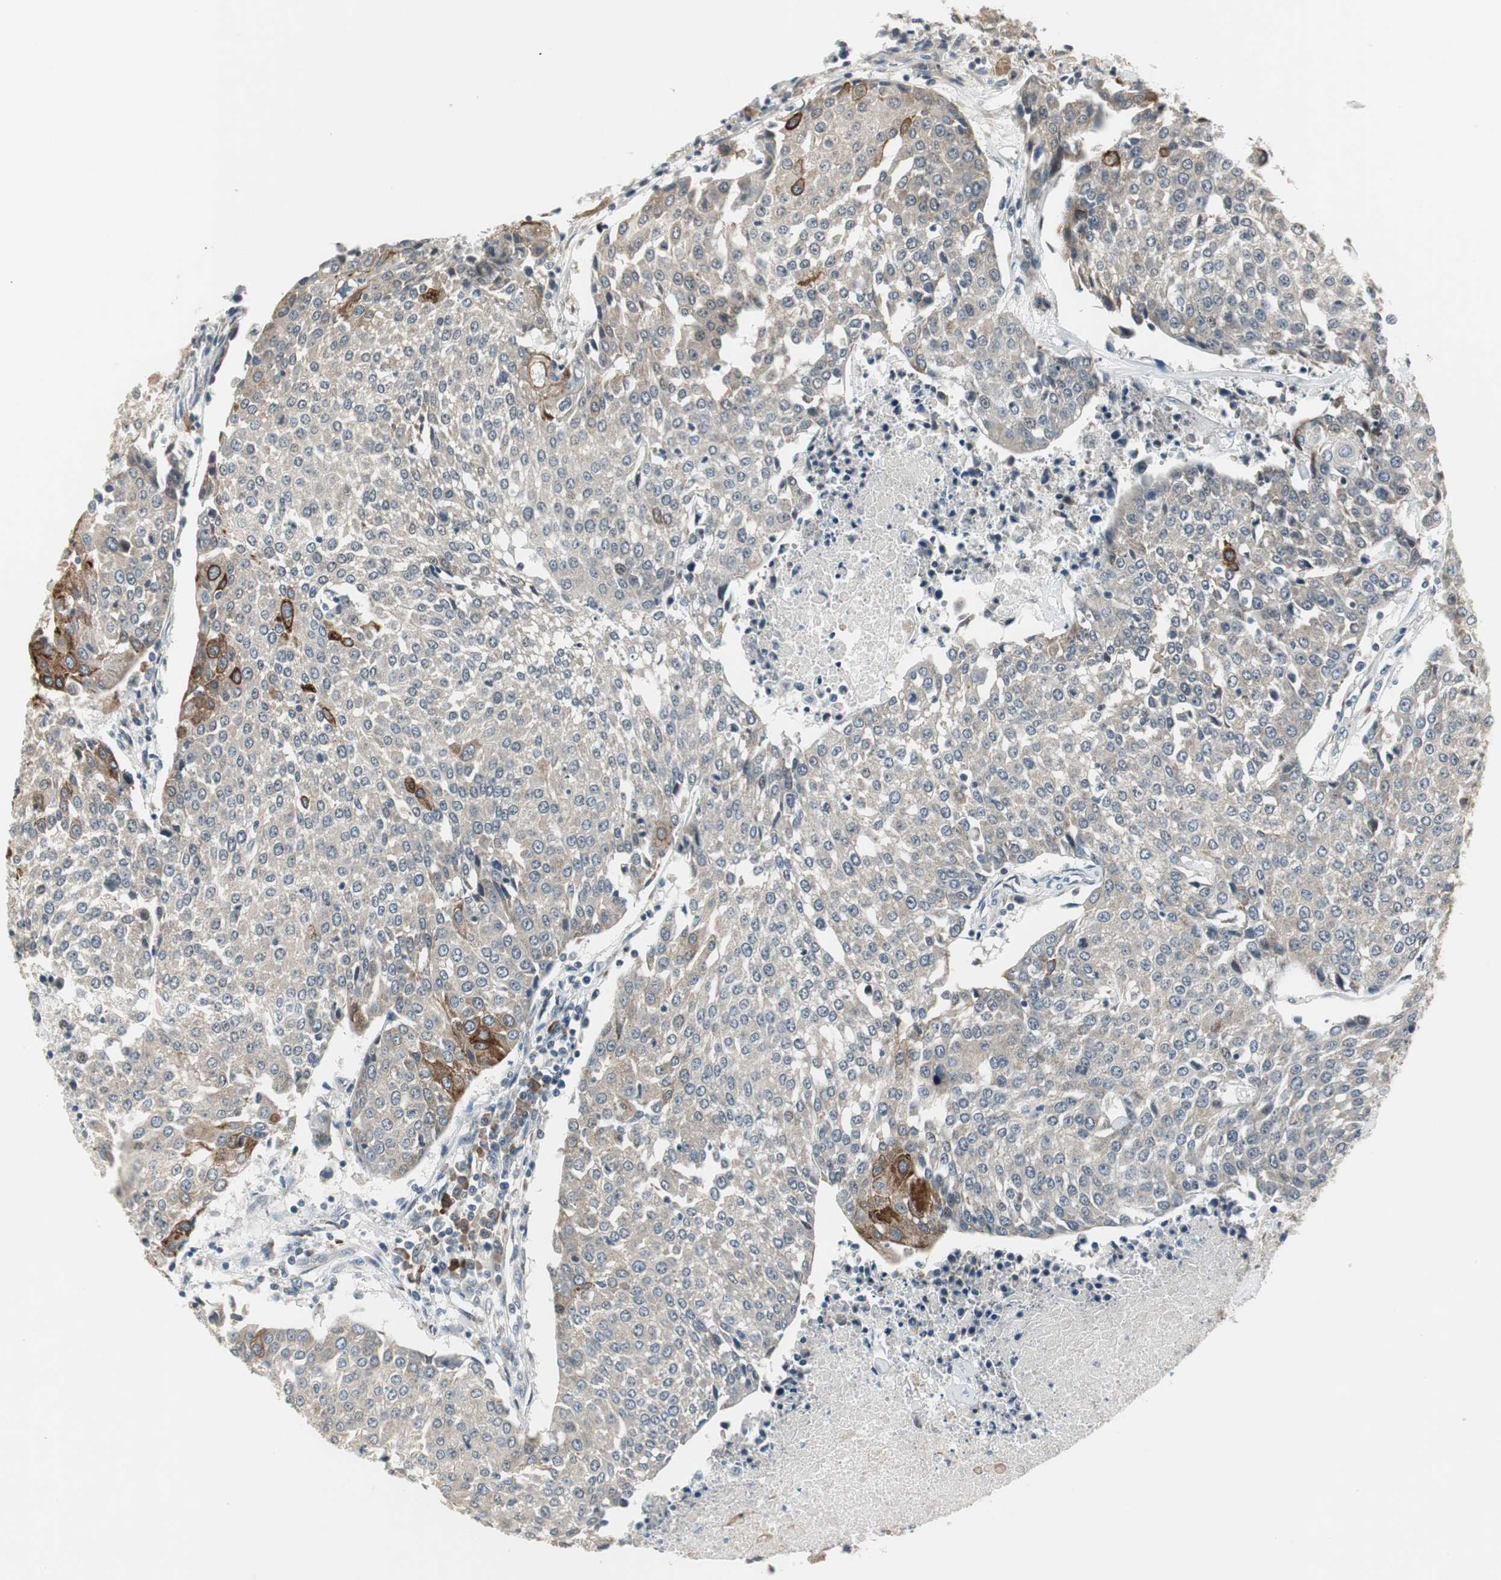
{"staining": {"intensity": "weak", "quantity": ">75%", "location": "cytoplasmic/membranous"}, "tissue": "urothelial cancer", "cell_type": "Tumor cells", "image_type": "cancer", "snomed": [{"axis": "morphology", "description": "Urothelial carcinoma, High grade"}, {"axis": "topography", "description": "Urinary bladder"}], "caption": "High-grade urothelial carcinoma was stained to show a protein in brown. There is low levels of weak cytoplasmic/membranous expression in approximately >75% of tumor cells.", "gene": "CCT5", "patient": {"sex": "female", "age": 85}}